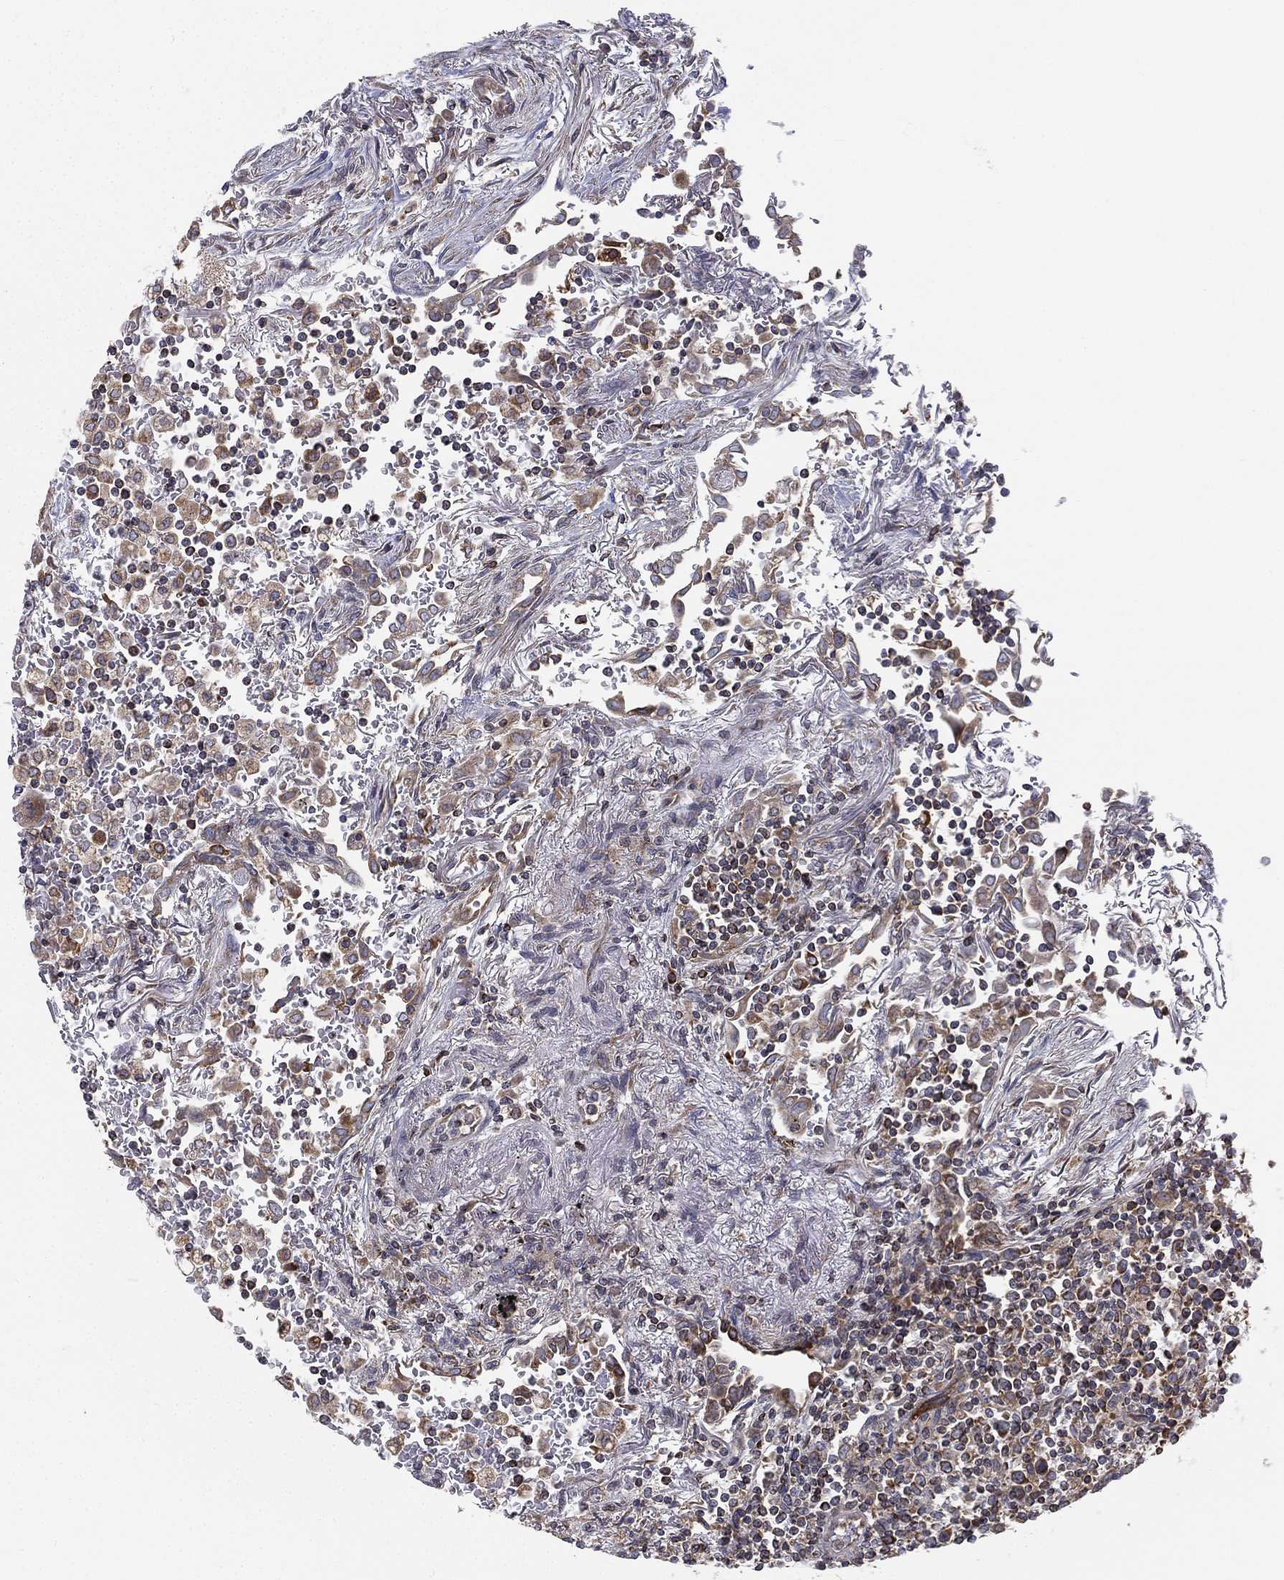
{"staining": {"intensity": "moderate", "quantity": "25%-75%", "location": "cytoplasmic/membranous"}, "tissue": "lymphoma", "cell_type": "Tumor cells", "image_type": "cancer", "snomed": [{"axis": "morphology", "description": "Malignant lymphoma, non-Hodgkin's type, High grade"}, {"axis": "topography", "description": "Lung"}], "caption": "This histopathology image reveals immunohistochemistry (IHC) staining of high-grade malignant lymphoma, non-Hodgkin's type, with medium moderate cytoplasmic/membranous expression in about 25%-75% of tumor cells.", "gene": "CYB5B", "patient": {"sex": "male", "age": 79}}